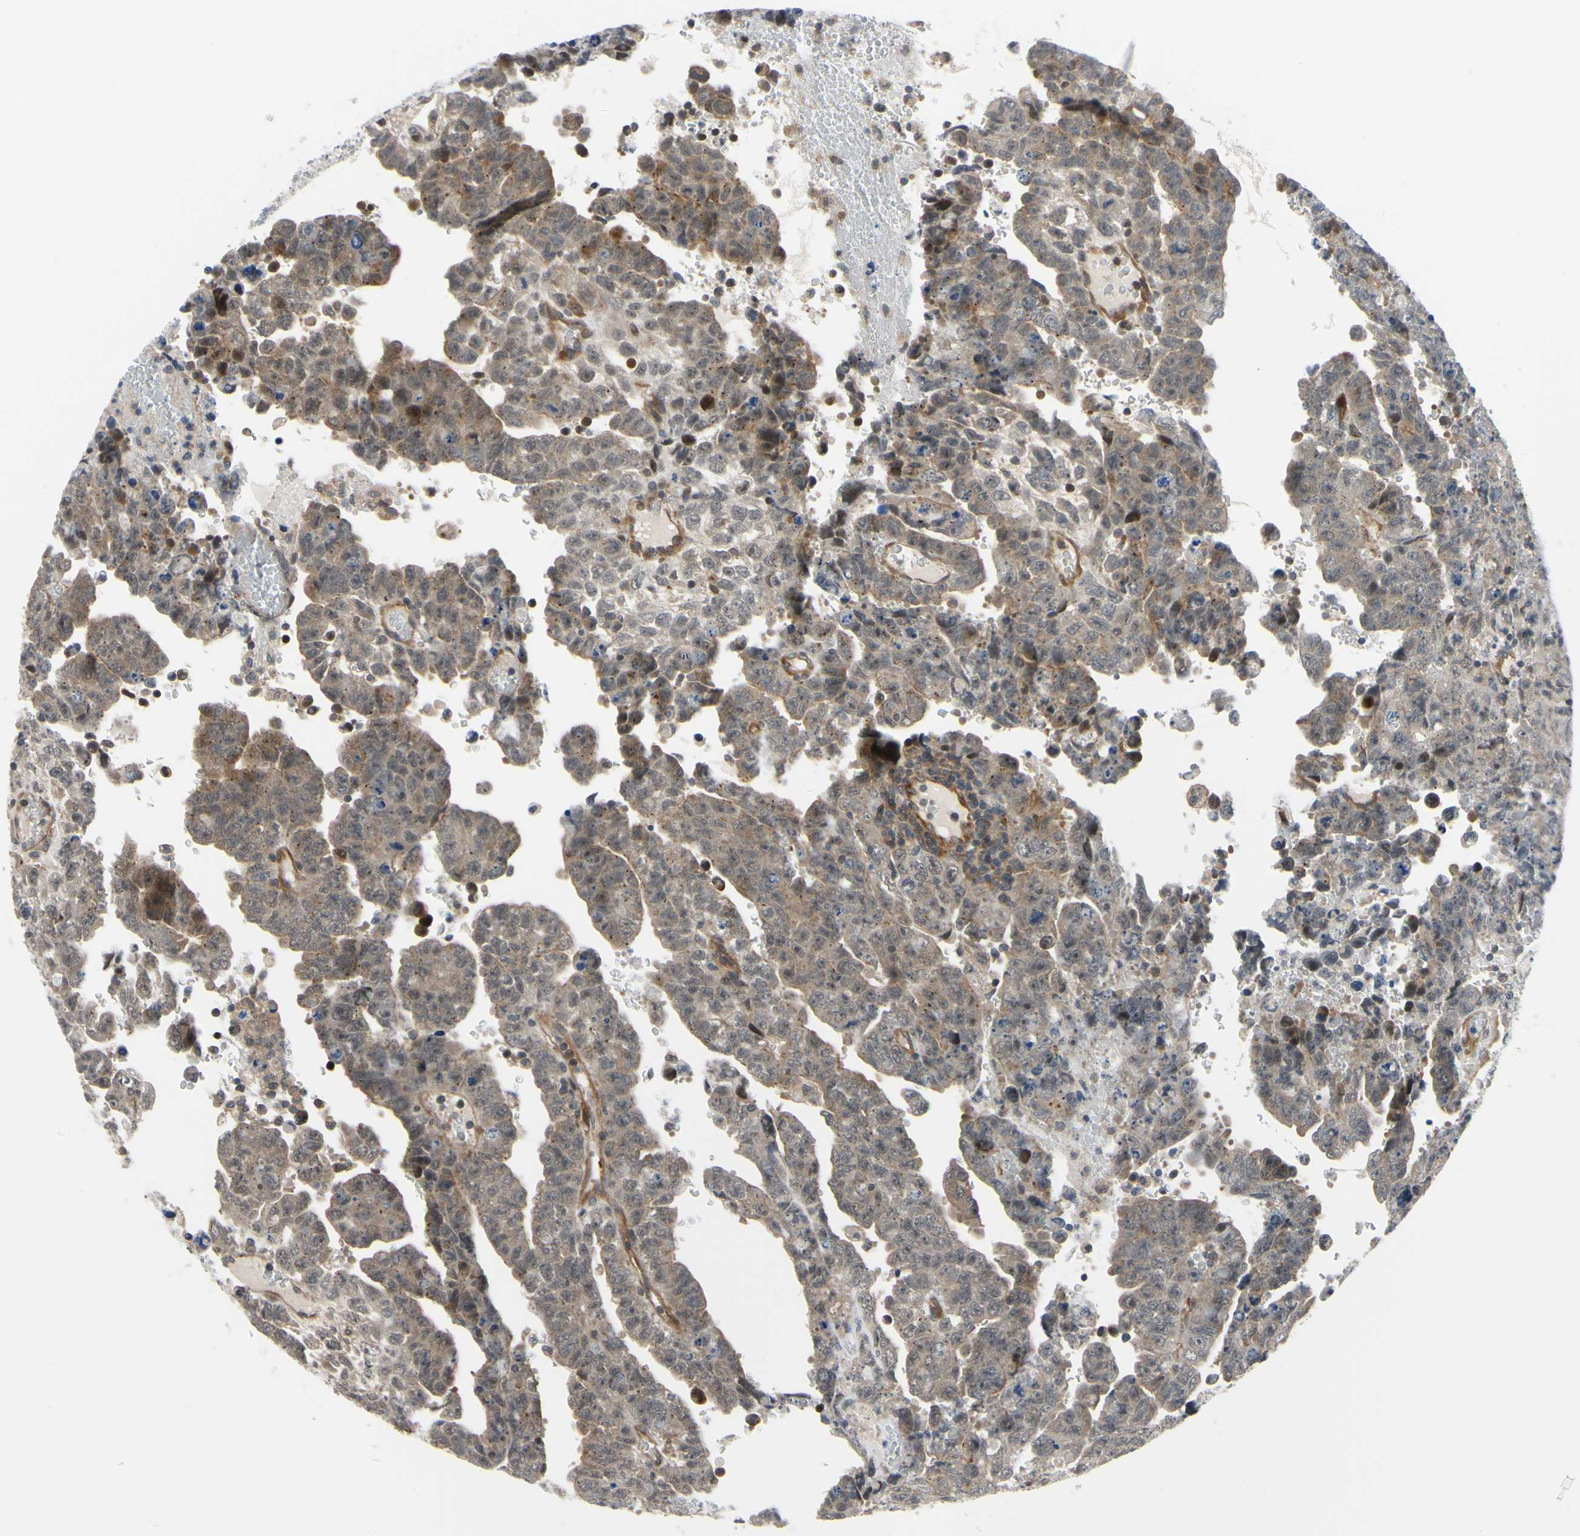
{"staining": {"intensity": "moderate", "quantity": "25%-75%", "location": "cytoplasmic/membranous"}, "tissue": "testis cancer", "cell_type": "Tumor cells", "image_type": "cancer", "snomed": [{"axis": "morphology", "description": "Carcinoma, Embryonal, NOS"}, {"axis": "topography", "description": "Testis"}], "caption": "Immunohistochemistry micrograph of human testis embryonal carcinoma stained for a protein (brown), which reveals medium levels of moderate cytoplasmic/membranous positivity in about 25%-75% of tumor cells.", "gene": "COMMD9", "patient": {"sex": "male", "age": 28}}